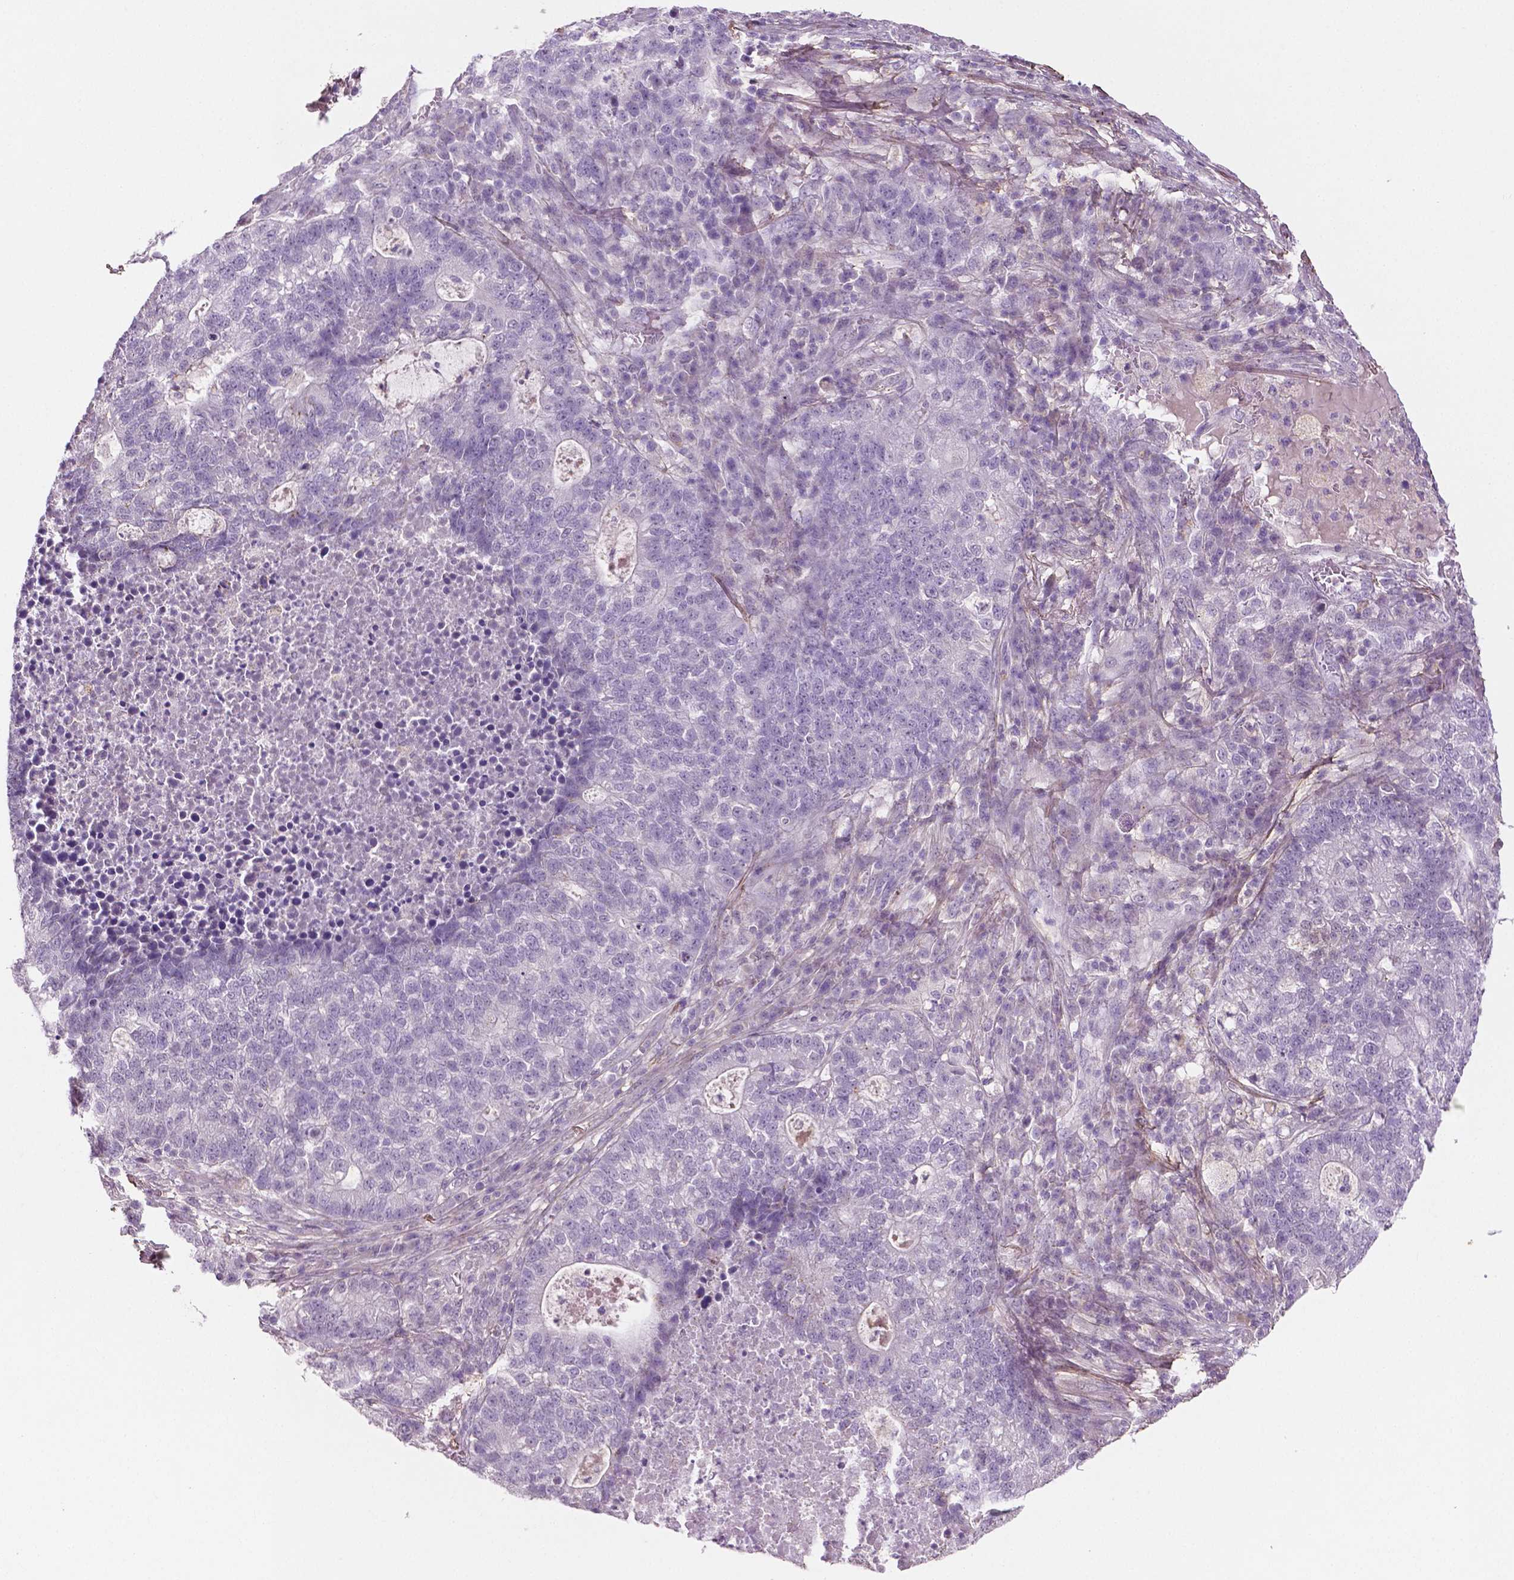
{"staining": {"intensity": "negative", "quantity": "none", "location": "none"}, "tissue": "lung cancer", "cell_type": "Tumor cells", "image_type": "cancer", "snomed": [{"axis": "morphology", "description": "Adenocarcinoma, NOS"}, {"axis": "topography", "description": "Lung"}], "caption": "IHC photomicrograph of human lung cancer (adenocarcinoma) stained for a protein (brown), which exhibits no expression in tumor cells.", "gene": "DLG2", "patient": {"sex": "male", "age": 57}}